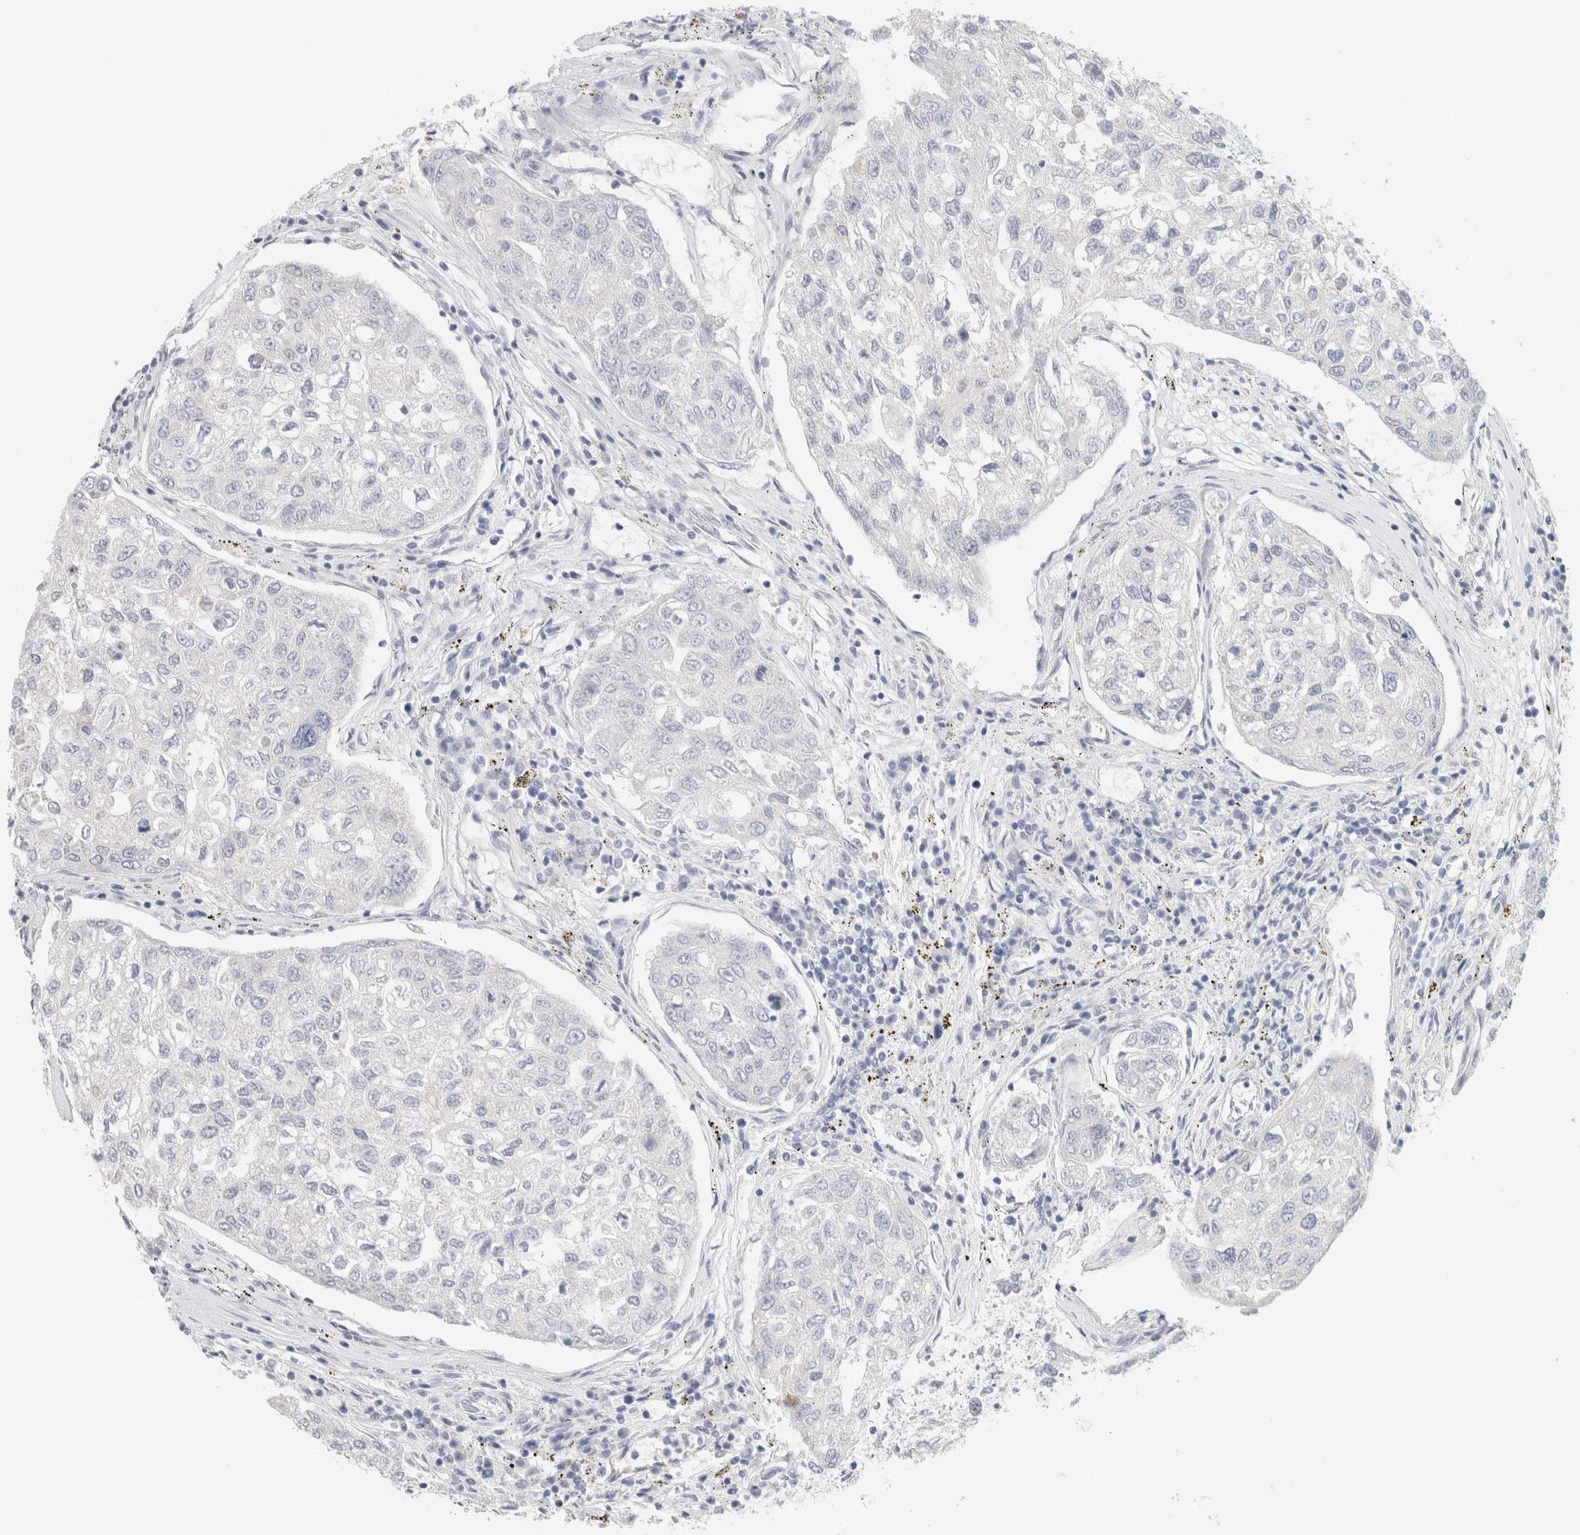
{"staining": {"intensity": "negative", "quantity": "none", "location": "none"}, "tissue": "urothelial cancer", "cell_type": "Tumor cells", "image_type": "cancer", "snomed": [{"axis": "morphology", "description": "Urothelial carcinoma, High grade"}, {"axis": "topography", "description": "Lymph node"}, {"axis": "topography", "description": "Urinary bladder"}], "caption": "Immunohistochemistry (IHC) of human high-grade urothelial carcinoma shows no staining in tumor cells.", "gene": "RTN4", "patient": {"sex": "male", "age": 51}}